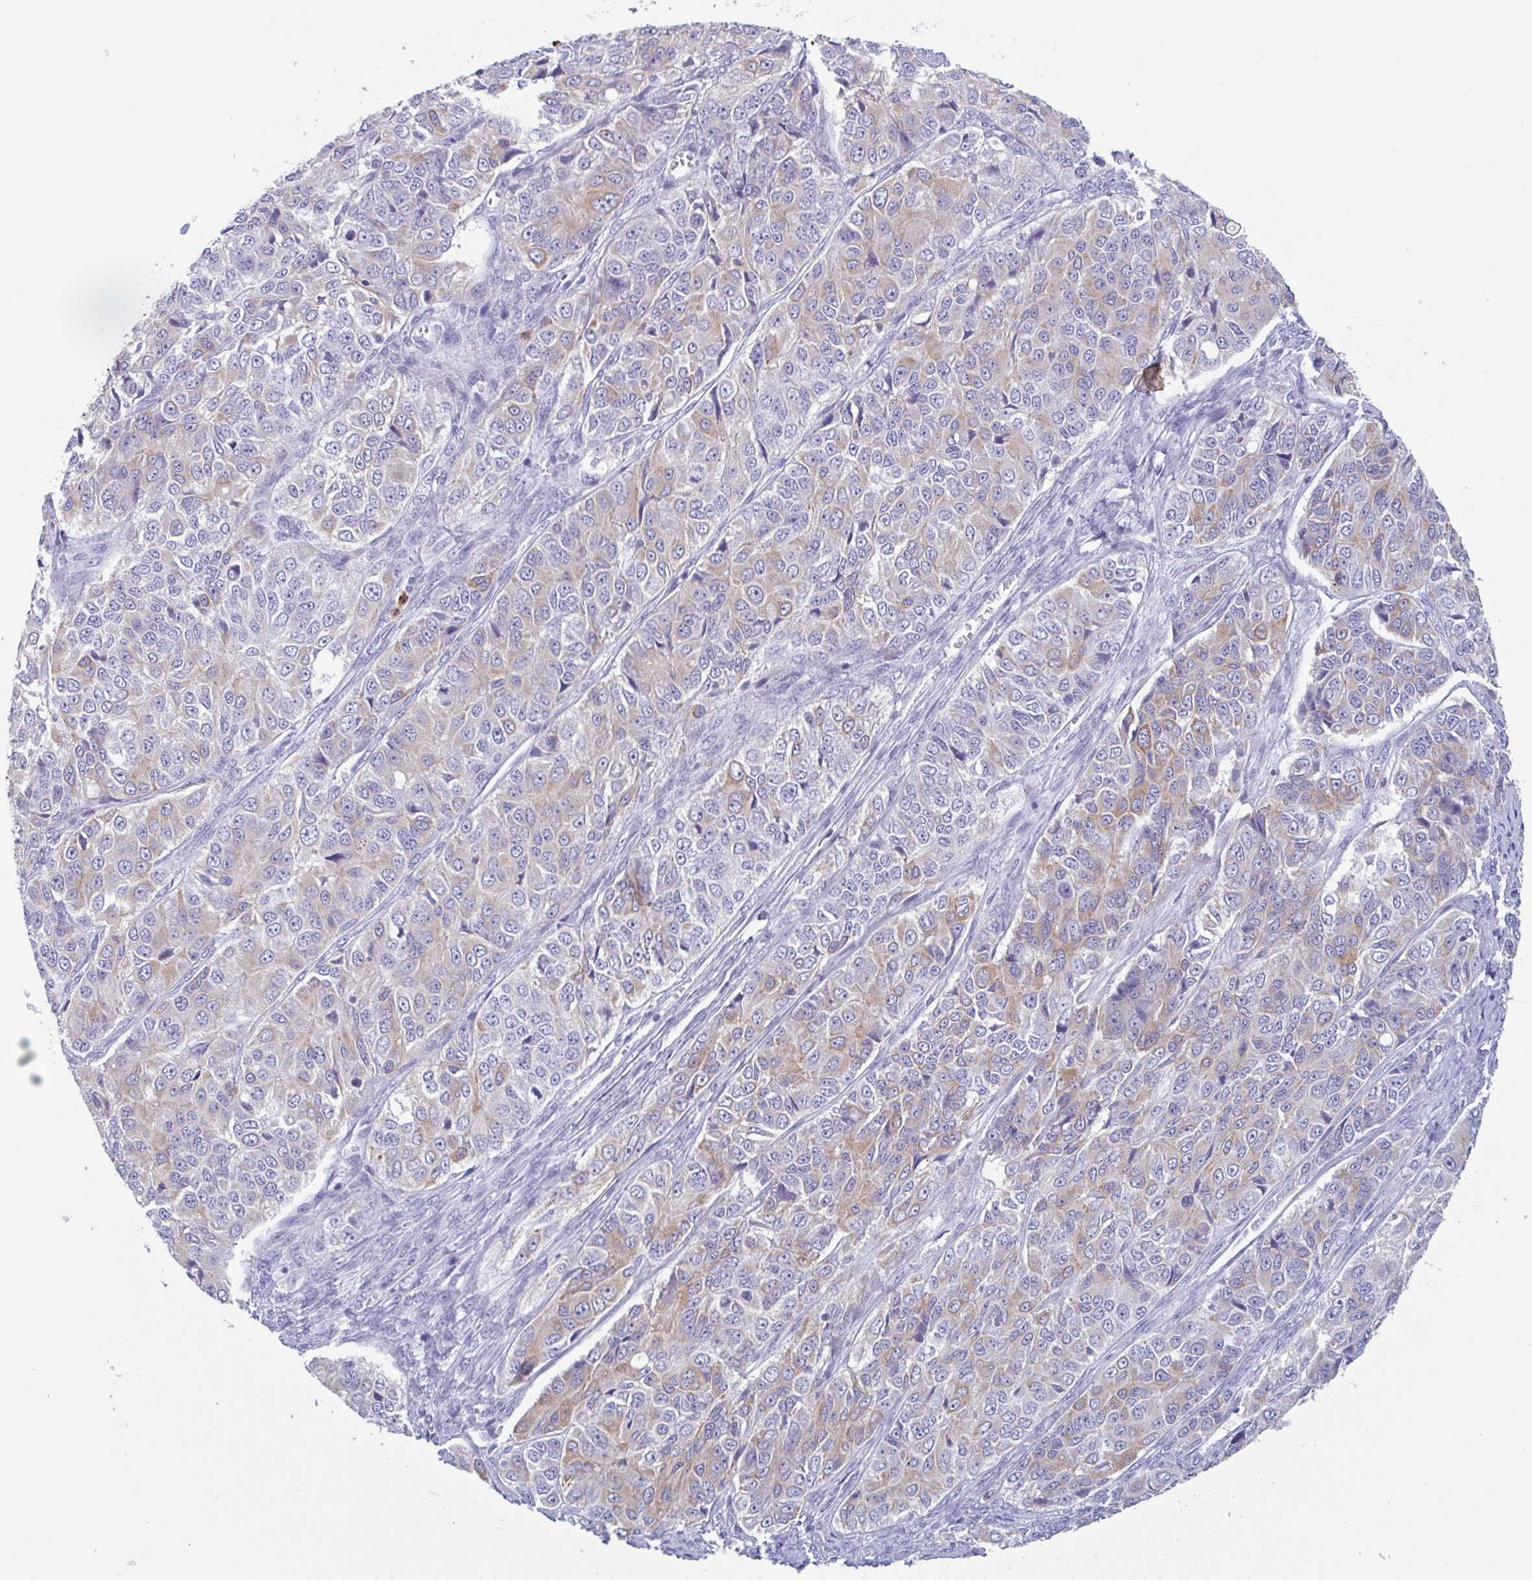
{"staining": {"intensity": "weak", "quantity": "25%-75%", "location": "cytoplasmic/membranous"}, "tissue": "ovarian cancer", "cell_type": "Tumor cells", "image_type": "cancer", "snomed": [{"axis": "morphology", "description": "Carcinoma, endometroid"}, {"axis": "topography", "description": "Ovary"}], "caption": "Protein expression analysis of endometroid carcinoma (ovarian) displays weak cytoplasmic/membranous staining in approximately 25%-75% of tumor cells.", "gene": "DTWD2", "patient": {"sex": "female", "age": 51}}